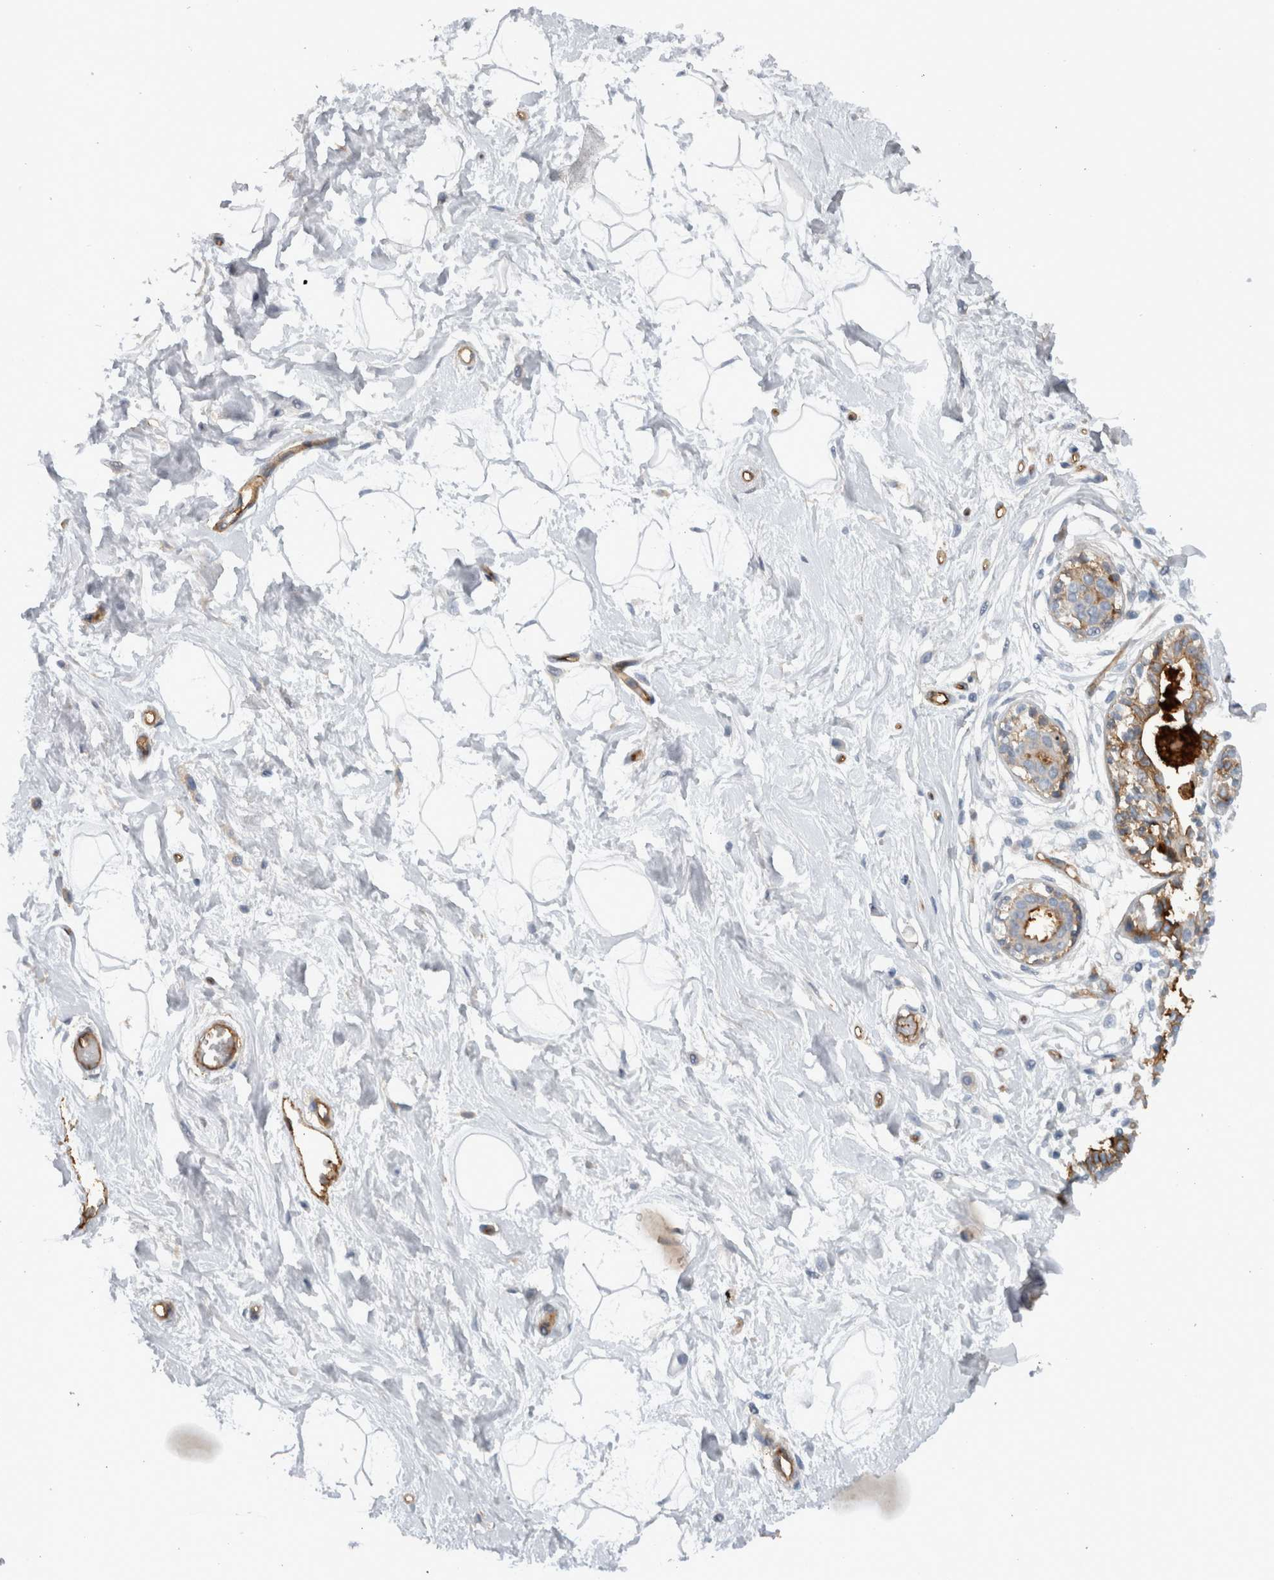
{"staining": {"intensity": "negative", "quantity": "none", "location": "none"}, "tissue": "breast", "cell_type": "Adipocytes", "image_type": "normal", "snomed": [{"axis": "morphology", "description": "Normal tissue, NOS"}, {"axis": "topography", "description": "Breast"}], "caption": "The histopathology image demonstrates no significant expression in adipocytes of breast.", "gene": "CD59", "patient": {"sex": "female", "age": 45}}